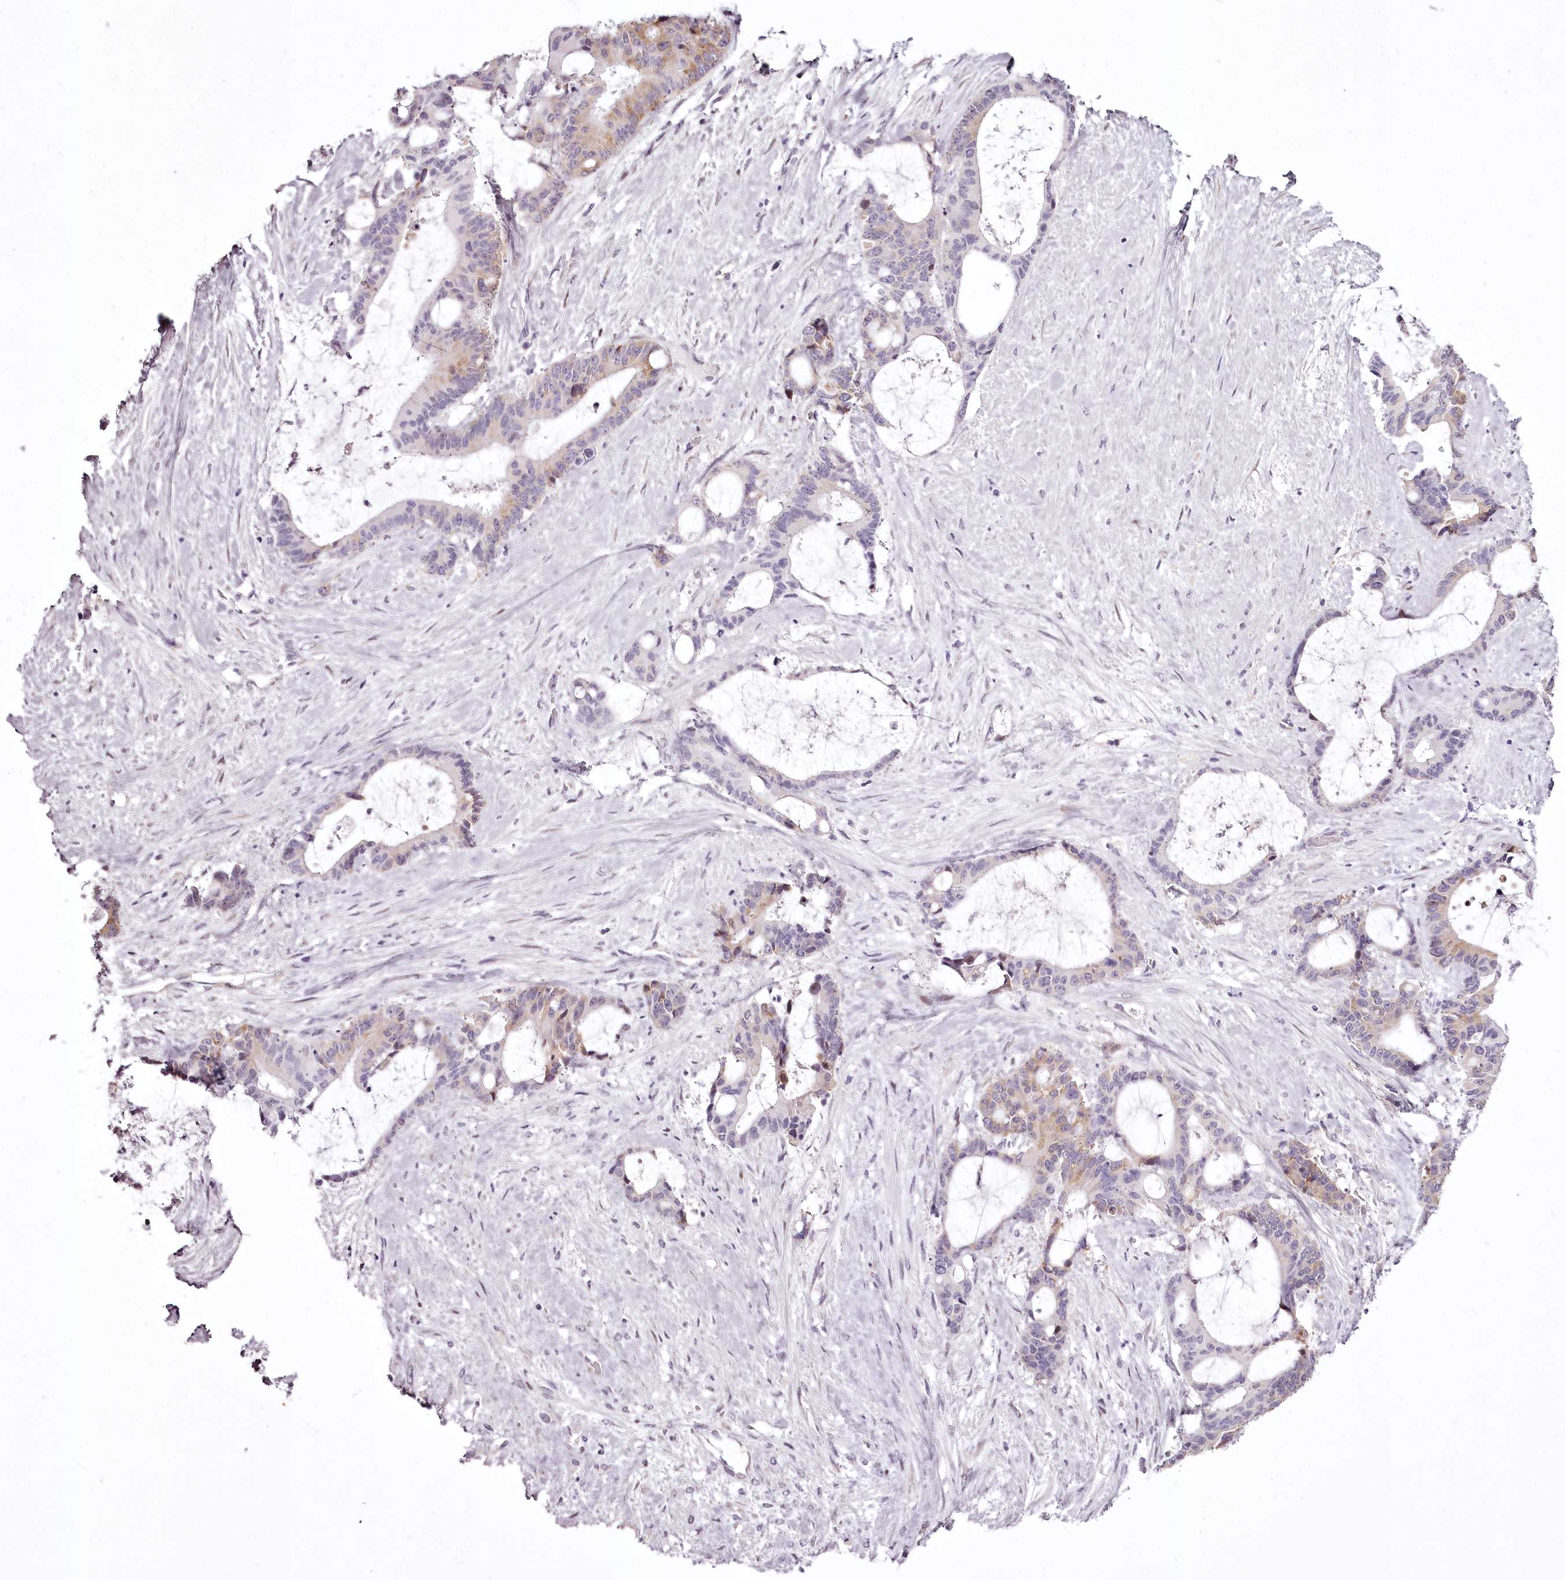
{"staining": {"intensity": "weak", "quantity": "25%-75%", "location": "cytoplasmic/membranous"}, "tissue": "liver cancer", "cell_type": "Tumor cells", "image_type": "cancer", "snomed": [{"axis": "morphology", "description": "Normal tissue, NOS"}, {"axis": "morphology", "description": "Cholangiocarcinoma"}, {"axis": "topography", "description": "Liver"}, {"axis": "topography", "description": "Peripheral nerve tissue"}], "caption": "Tumor cells demonstrate low levels of weak cytoplasmic/membranous positivity in approximately 25%-75% of cells in liver cancer (cholangiocarcinoma).", "gene": "C1orf56", "patient": {"sex": "female", "age": 73}}